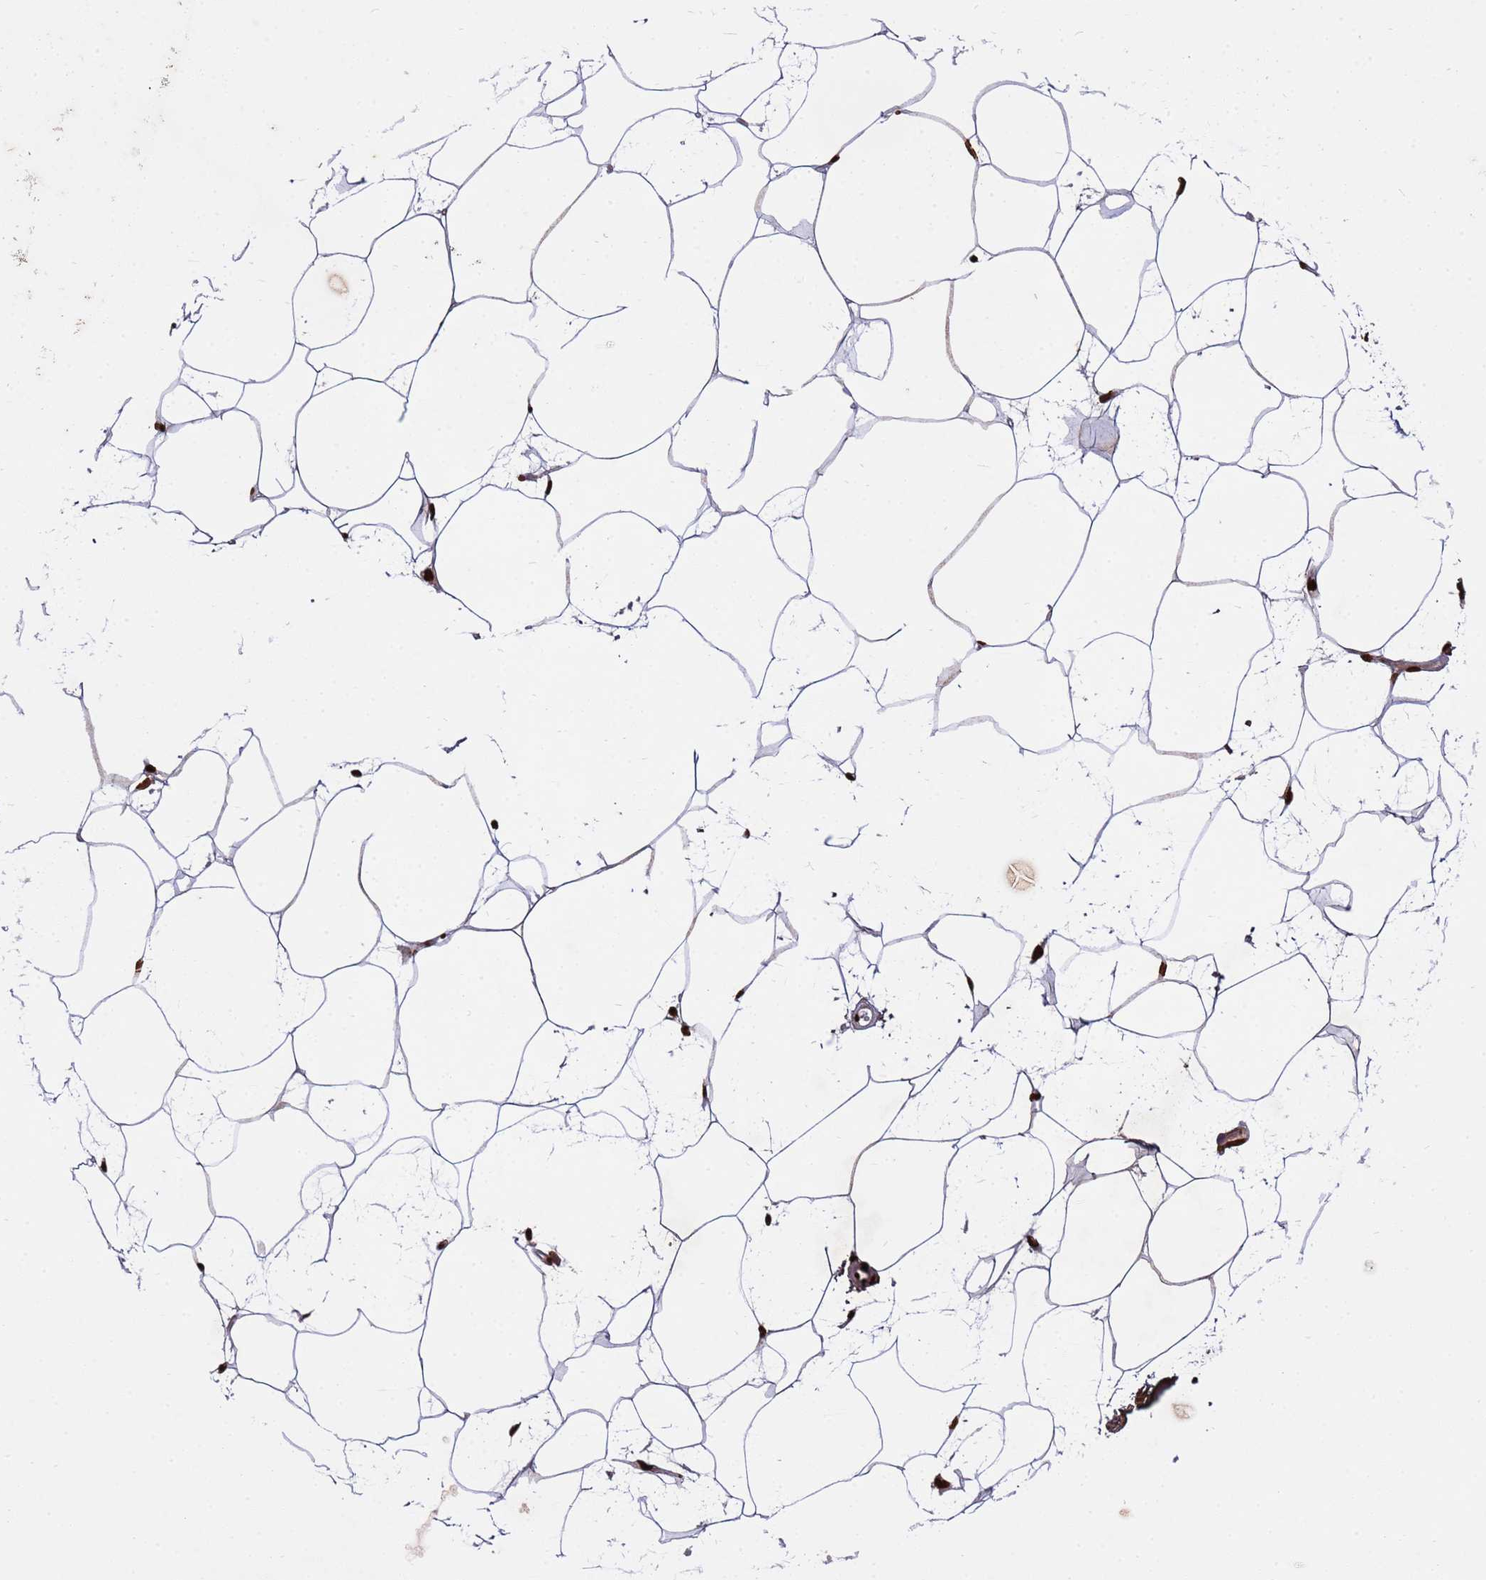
{"staining": {"intensity": "strong", "quantity": ">75%", "location": "nuclear"}, "tissue": "adipose tissue", "cell_type": "Adipocytes", "image_type": "normal", "snomed": [{"axis": "morphology", "description": "Normal tissue, NOS"}, {"axis": "topography", "description": "Adipose tissue"}], "caption": "Immunohistochemical staining of unremarkable human adipose tissue demonstrates high levels of strong nuclear expression in approximately >75% of adipocytes.", "gene": "H3", "patient": {"sex": "female", "age": 37}}